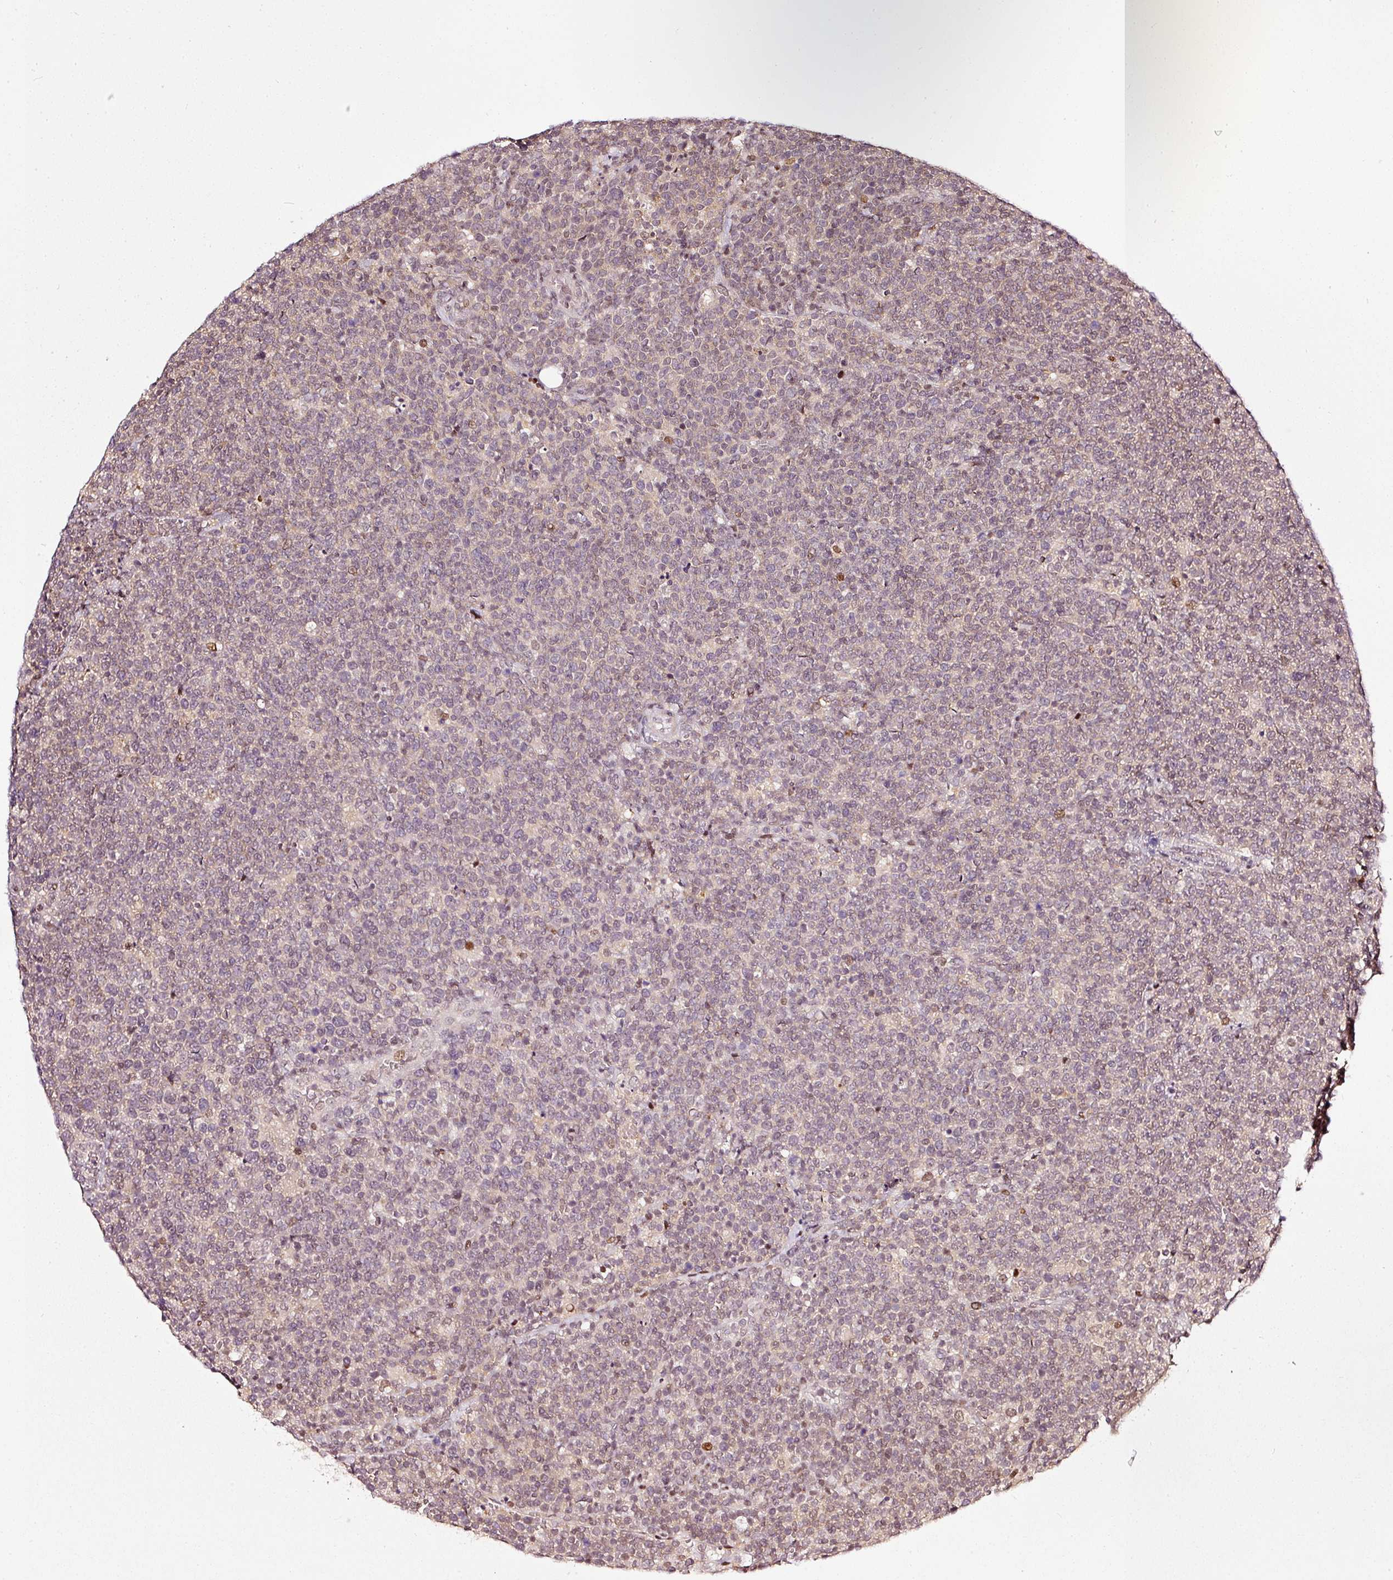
{"staining": {"intensity": "weak", "quantity": "25%-75%", "location": "nuclear"}, "tissue": "lymphoma", "cell_type": "Tumor cells", "image_type": "cancer", "snomed": [{"axis": "morphology", "description": "Malignant lymphoma, non-Hodgkin's type, High grade"}, {"axis": "topography", "description": "Lymph node"}], "caption": "Lymphoma stained for a protein (brown) reveals weak nuclear positive positivity in about 25%-75% of tumor cells.", "gene": "ZNF778", "patient": {"sex": "male", "age": 61}}